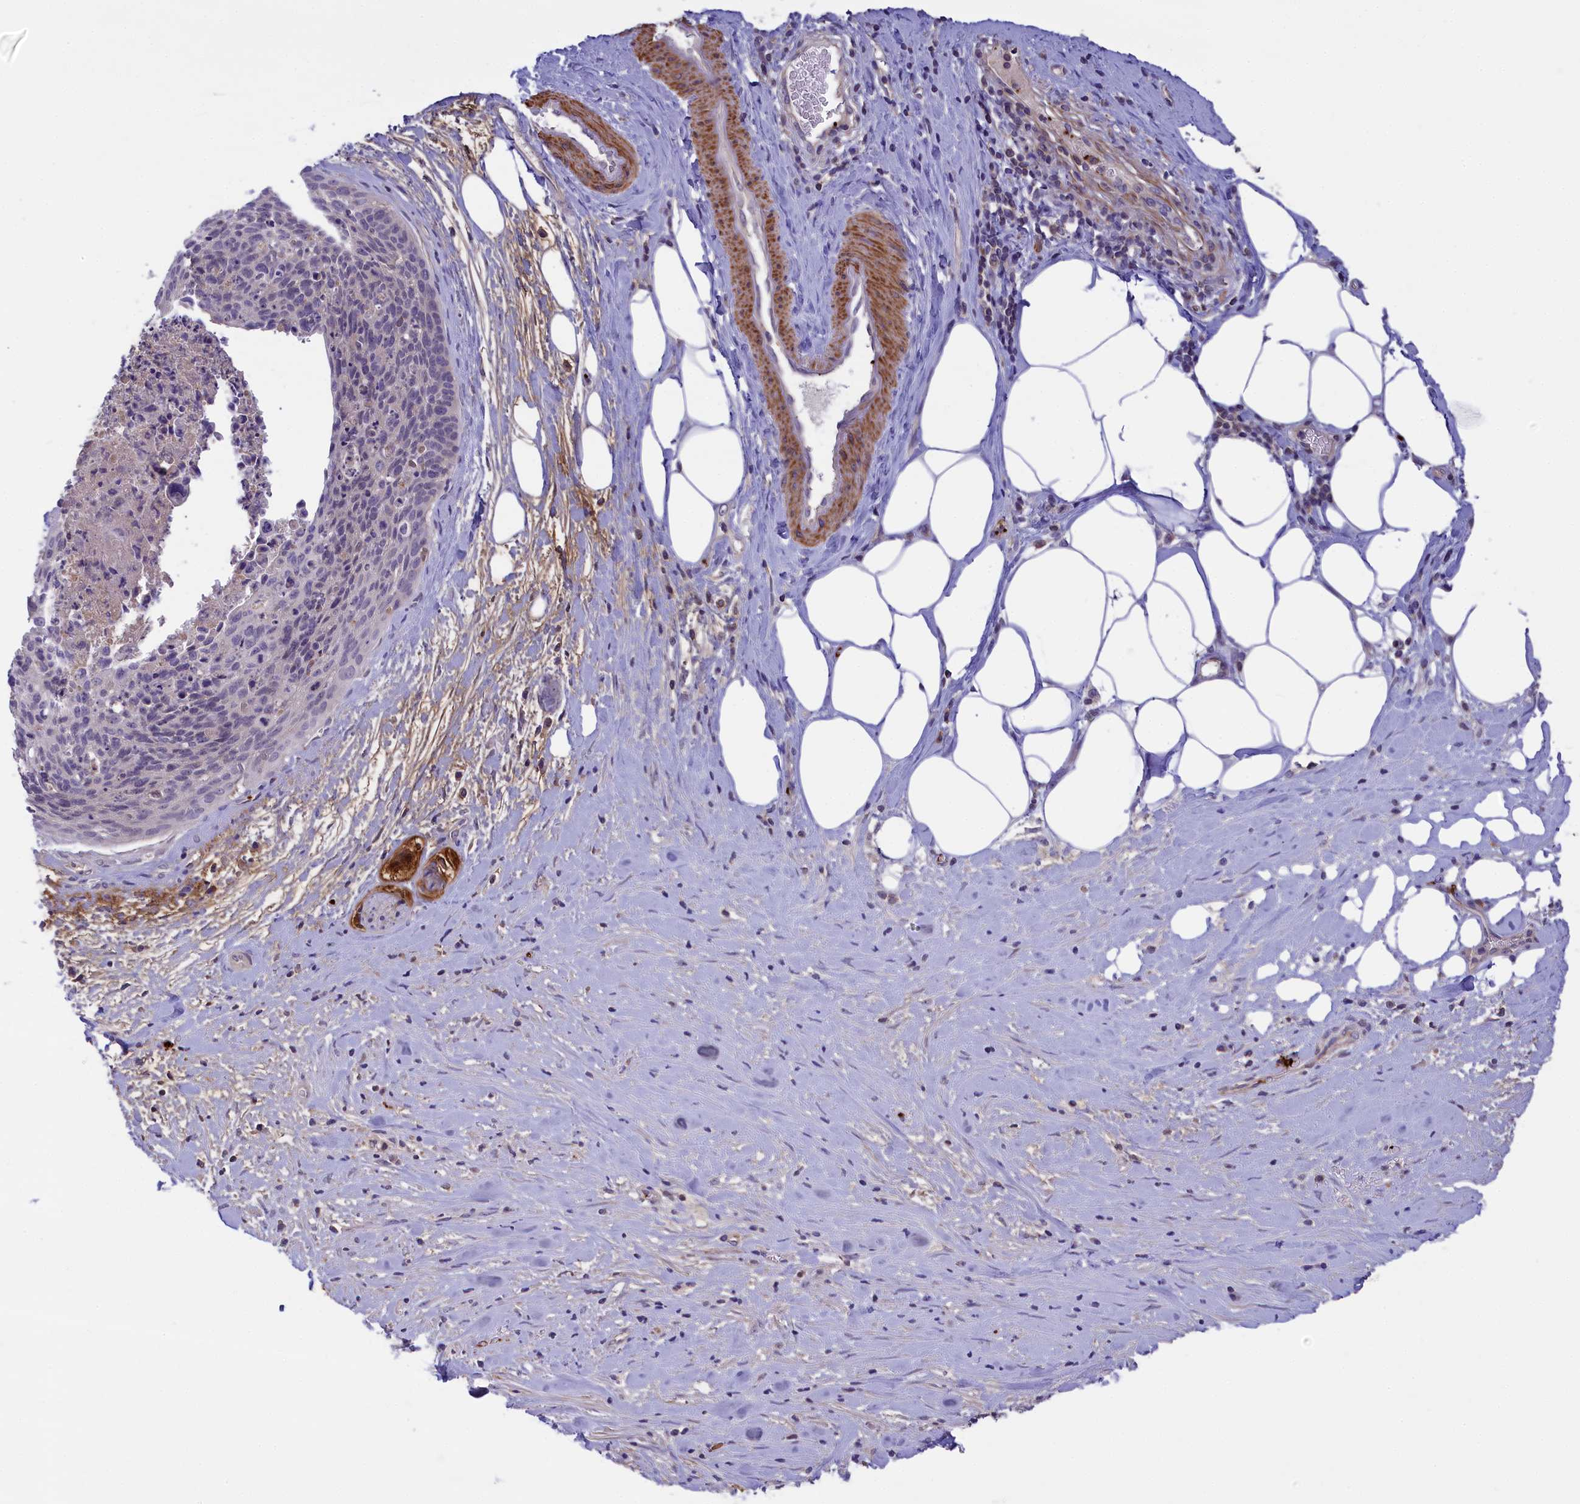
{"staining": {"intensity": "negative", "quantity": "none", "location": "none"}, "tissue": "cervical cancer", "cell_type": "Tumor cells", "image_type": "cancer", "snomed": [{"axis": "morphology", "description": "Squamous cell carcinoma, NOS"}, {"axis": "topography", "description": "Cervix"}], "caption": "IHC photomicrograph of cervical cancer stained for a protein (brown), which reveals no expression in tumor cells. Nuclei are stained in blue.", "gene": "HEATR3", "patient": {"sex": "female", "age": 55}}